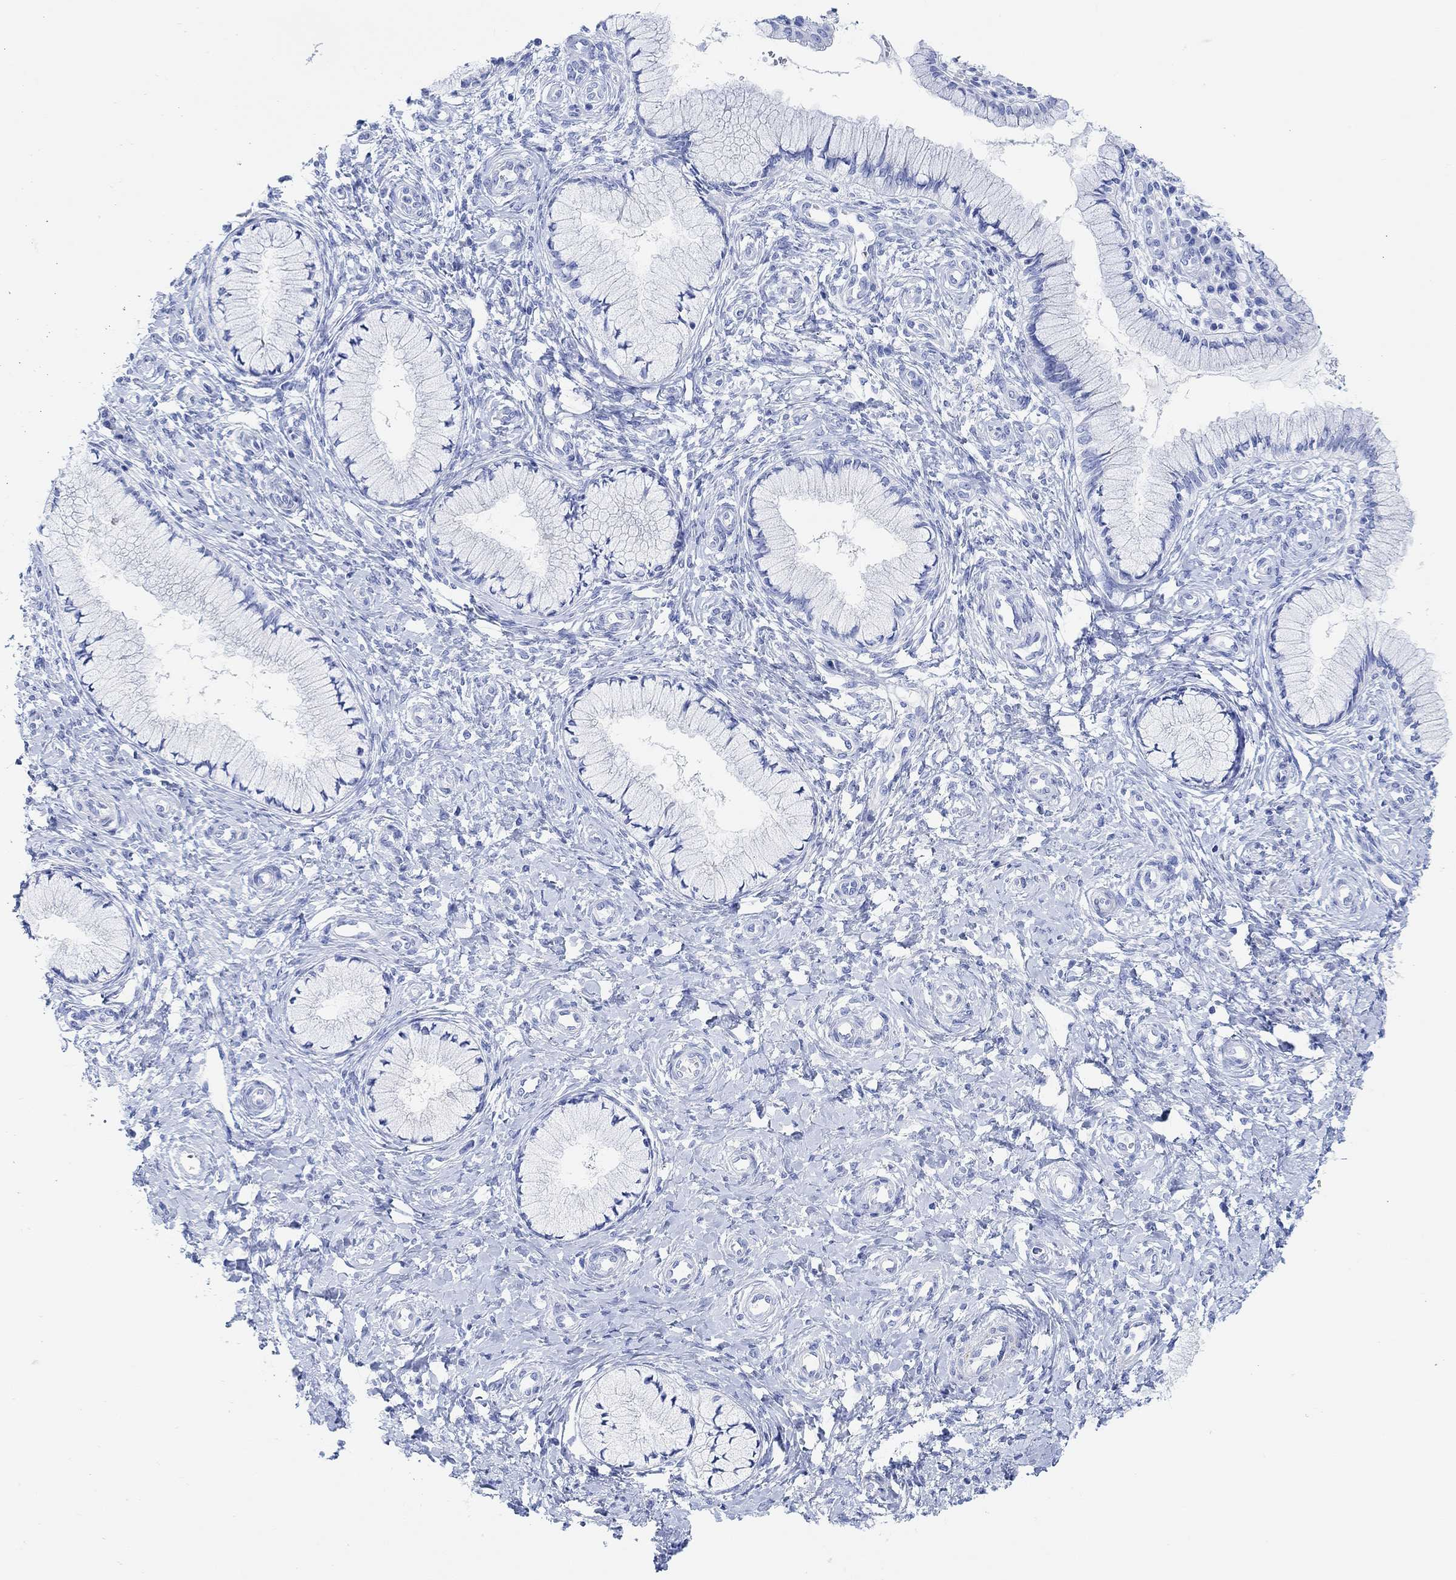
{"staining": {"intensity": "negative", "quantity": "none", "location": "none"}, "tissue": "cervix", "cell_type": "Glandular cells", "image_type": "normal", "snomed": [{"axis": "morphology", "description": "Normal tissue, NOS"}, {"axis": "topography", "description": "Cervix"}], "caption": "DAB (3,3'-diaminobenzidine) immunohistochemical staining of unremarkable human cervix shows no significant expression in glandular cells. (DAB IHC with hematoxylin counter stain).", "gene": "ANKRD33", "patient": {"sex": "female", "age": 37}}